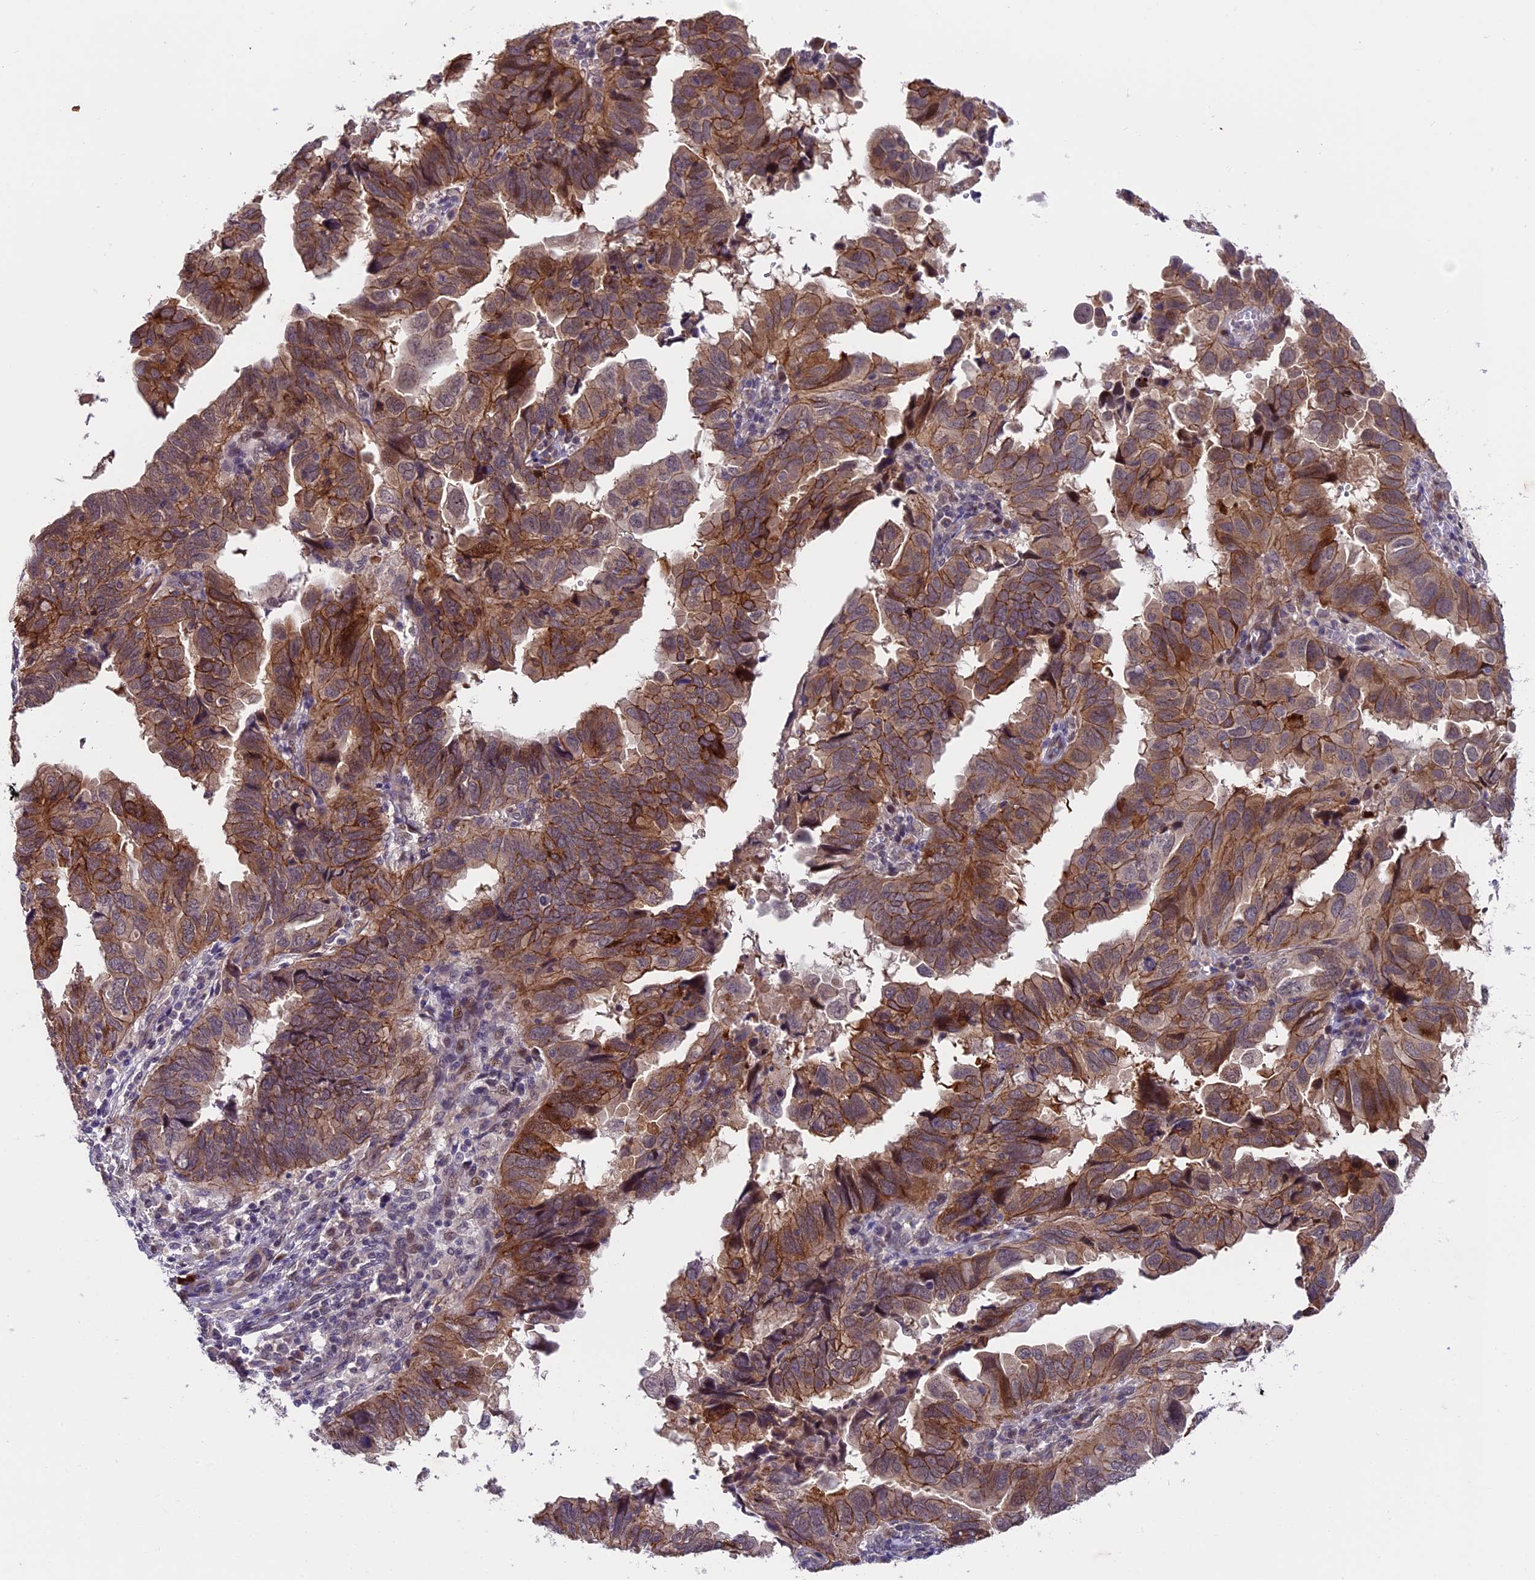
{"staining": {"intensity": "moderate", "quantity": ">75%", "location": "cytoplasmic/membranous"}, "tissue": "endometrial cancer", "cell_type": "Tumor cells", "image_type": "cancer", "snomed": [{"axis": "morphology", "description": "Adenocarcinoma, NOS"}, {"axis": "topography", "description": "Uterus"}], "caption": "IHC image of human adenocarcinoma (endometrial) stained for a protein (brown), which reveals medium levels of moderate cytoplasmic/membranous staining in about >75% of tumor cells.", "gene": "SIPA1L3", "patient": {"sex": "female", "age": 77}}